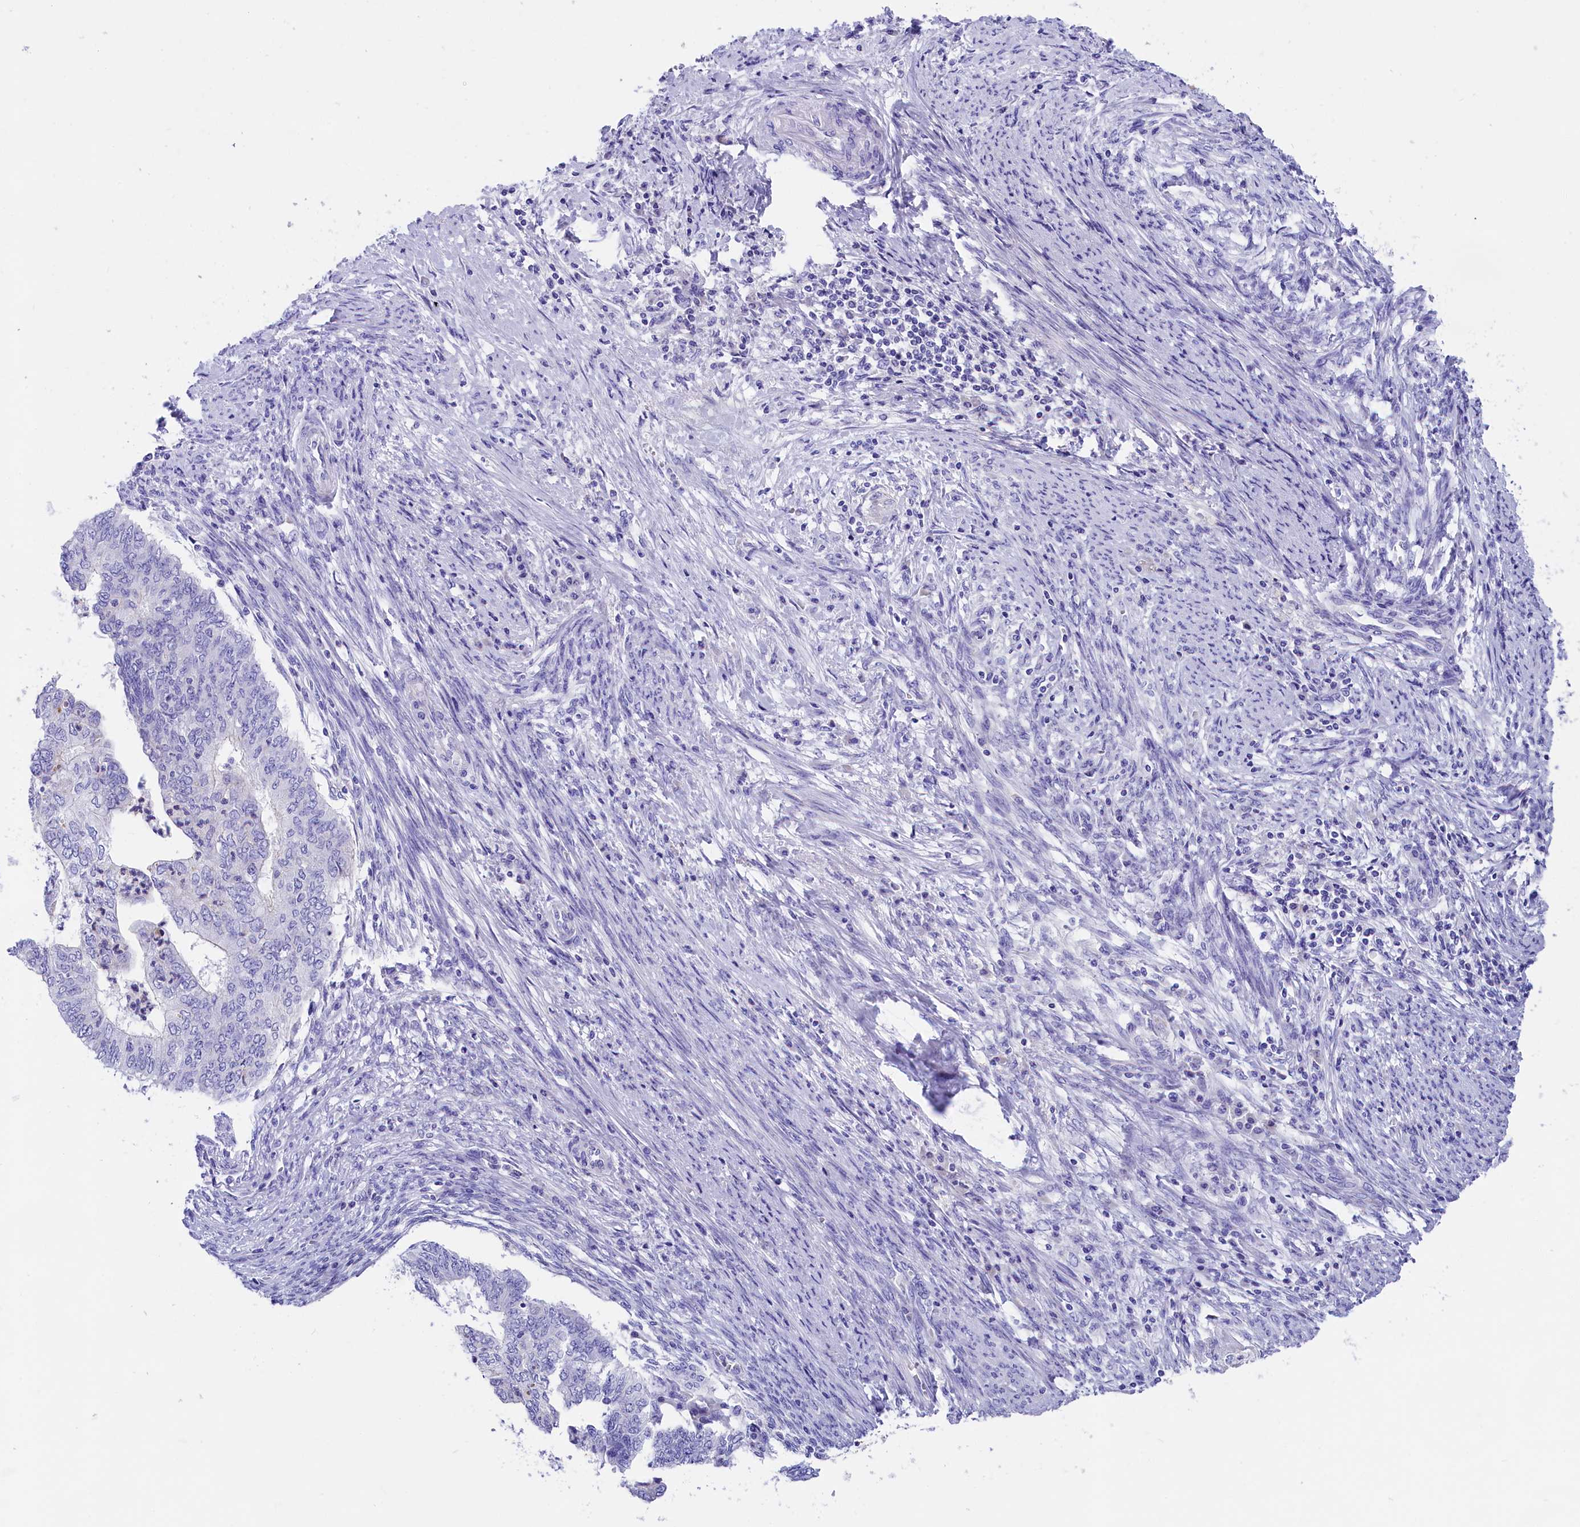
{"staining": {"intensity": "negative", "quantity": "none", "location": "none"}, "tissue": "endometrial cancer", "cell_type": "Tumor cells", "image_type": "cancer", "snomed": [{"axis": "morphology", "description": "Adenocarcinoma, NOS"}, {"axis": "topography", "description": "Endometrium"}], "caption": "A histopathology image of human endometrial cancer (adenocarcinoma) is negative for staining in tumor cells.", "gene": "SULT2A1", "patient": {"sex": "female", "age": 68}}